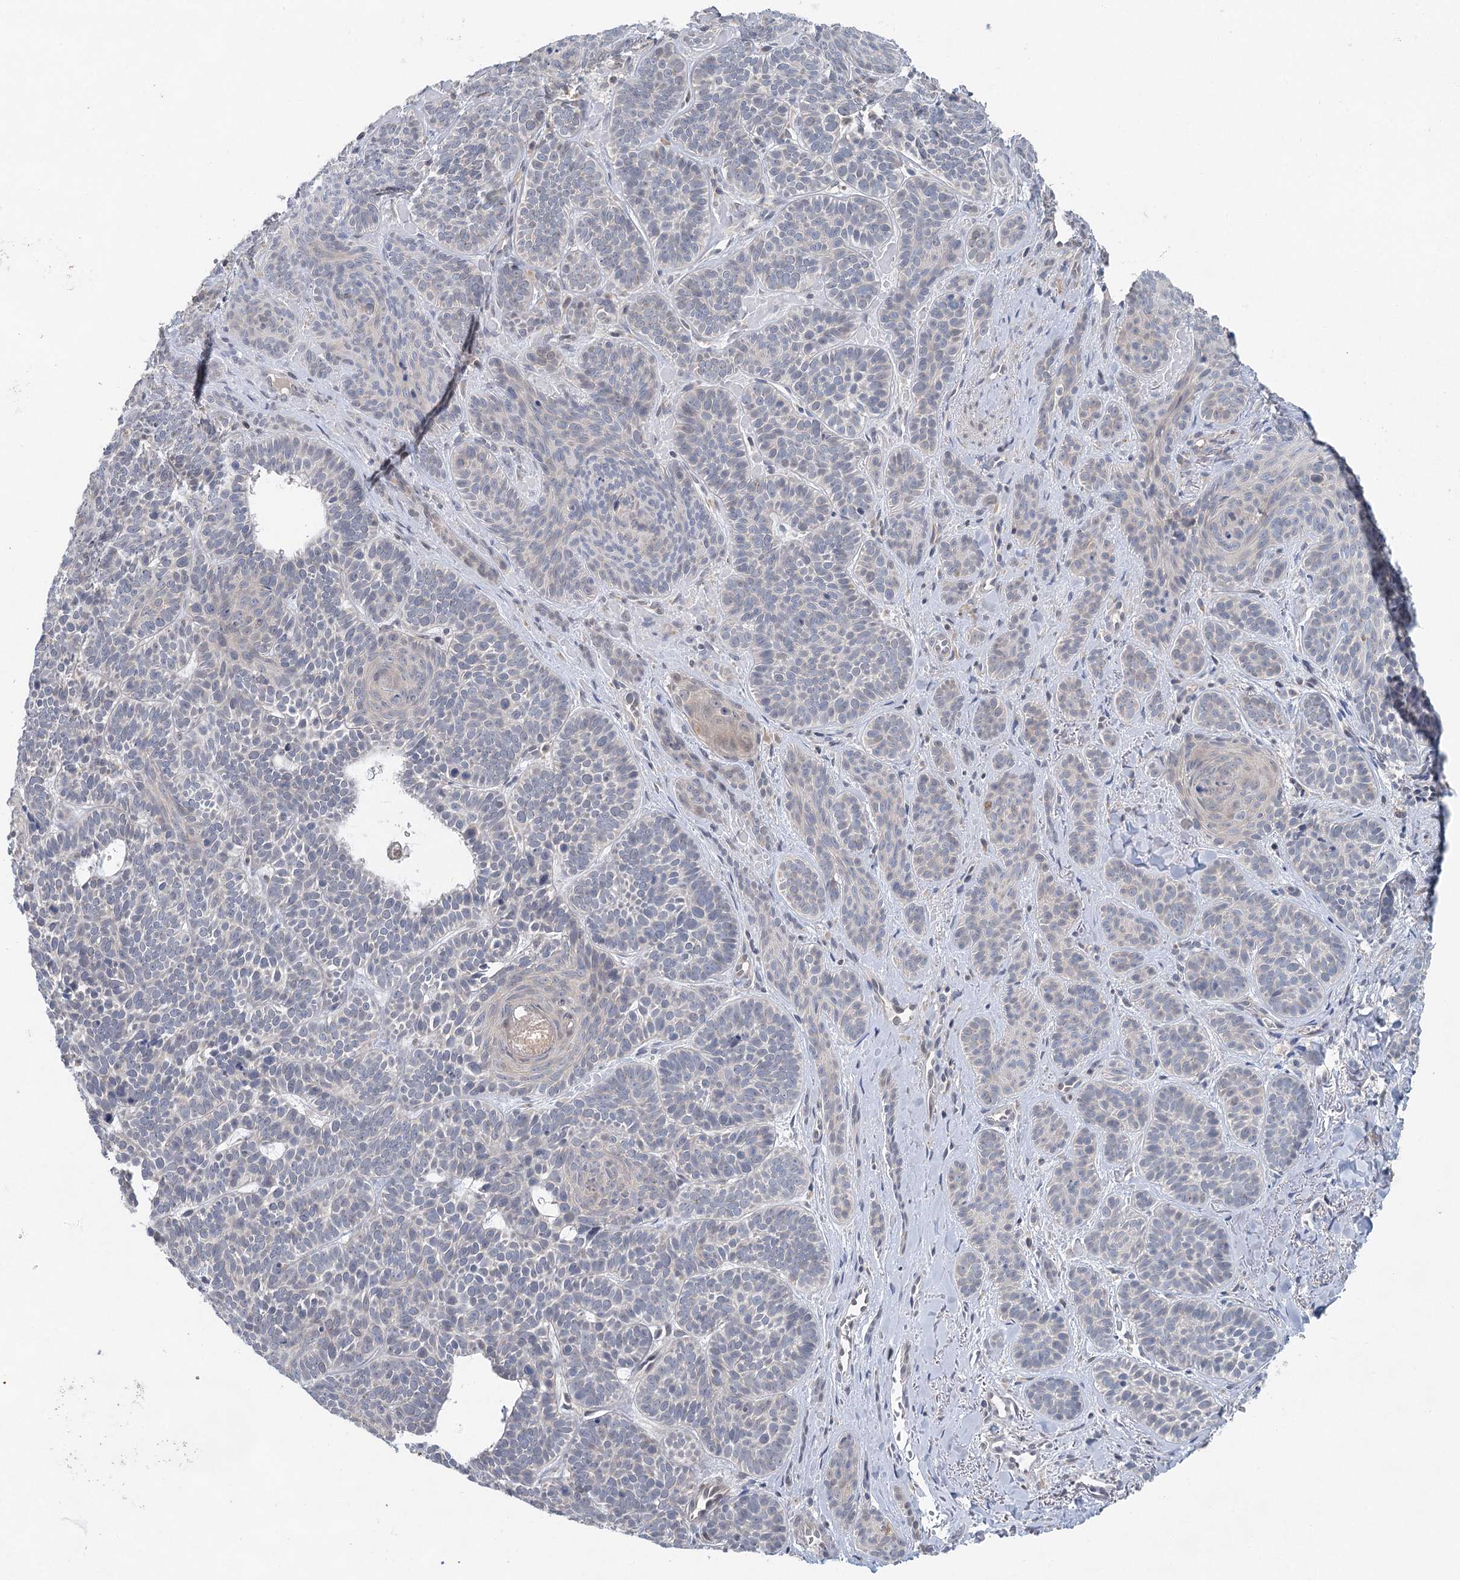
{"staining": {"intensity": "negative", "quantity": "none", "location": "none"}, "tissue": "skin cancer", "cell_type": "Tumor cells", "image_type": "cancer", "snomed": [{"axis": "morphology", "description": "Basal cell carcinoma"}, {"axis": "topography", "description": "Skin"}], "caption": "This histopathology image is of skin basal cell carcinoma stained with immunohistochemistry to label a protein in brown with the nuclei are counter-stained blue. There is no expression in tumor cells. Nuclei are stained in blue.", "gene": "BLTP1", "patient": {"sex": "male", "age": 85}}